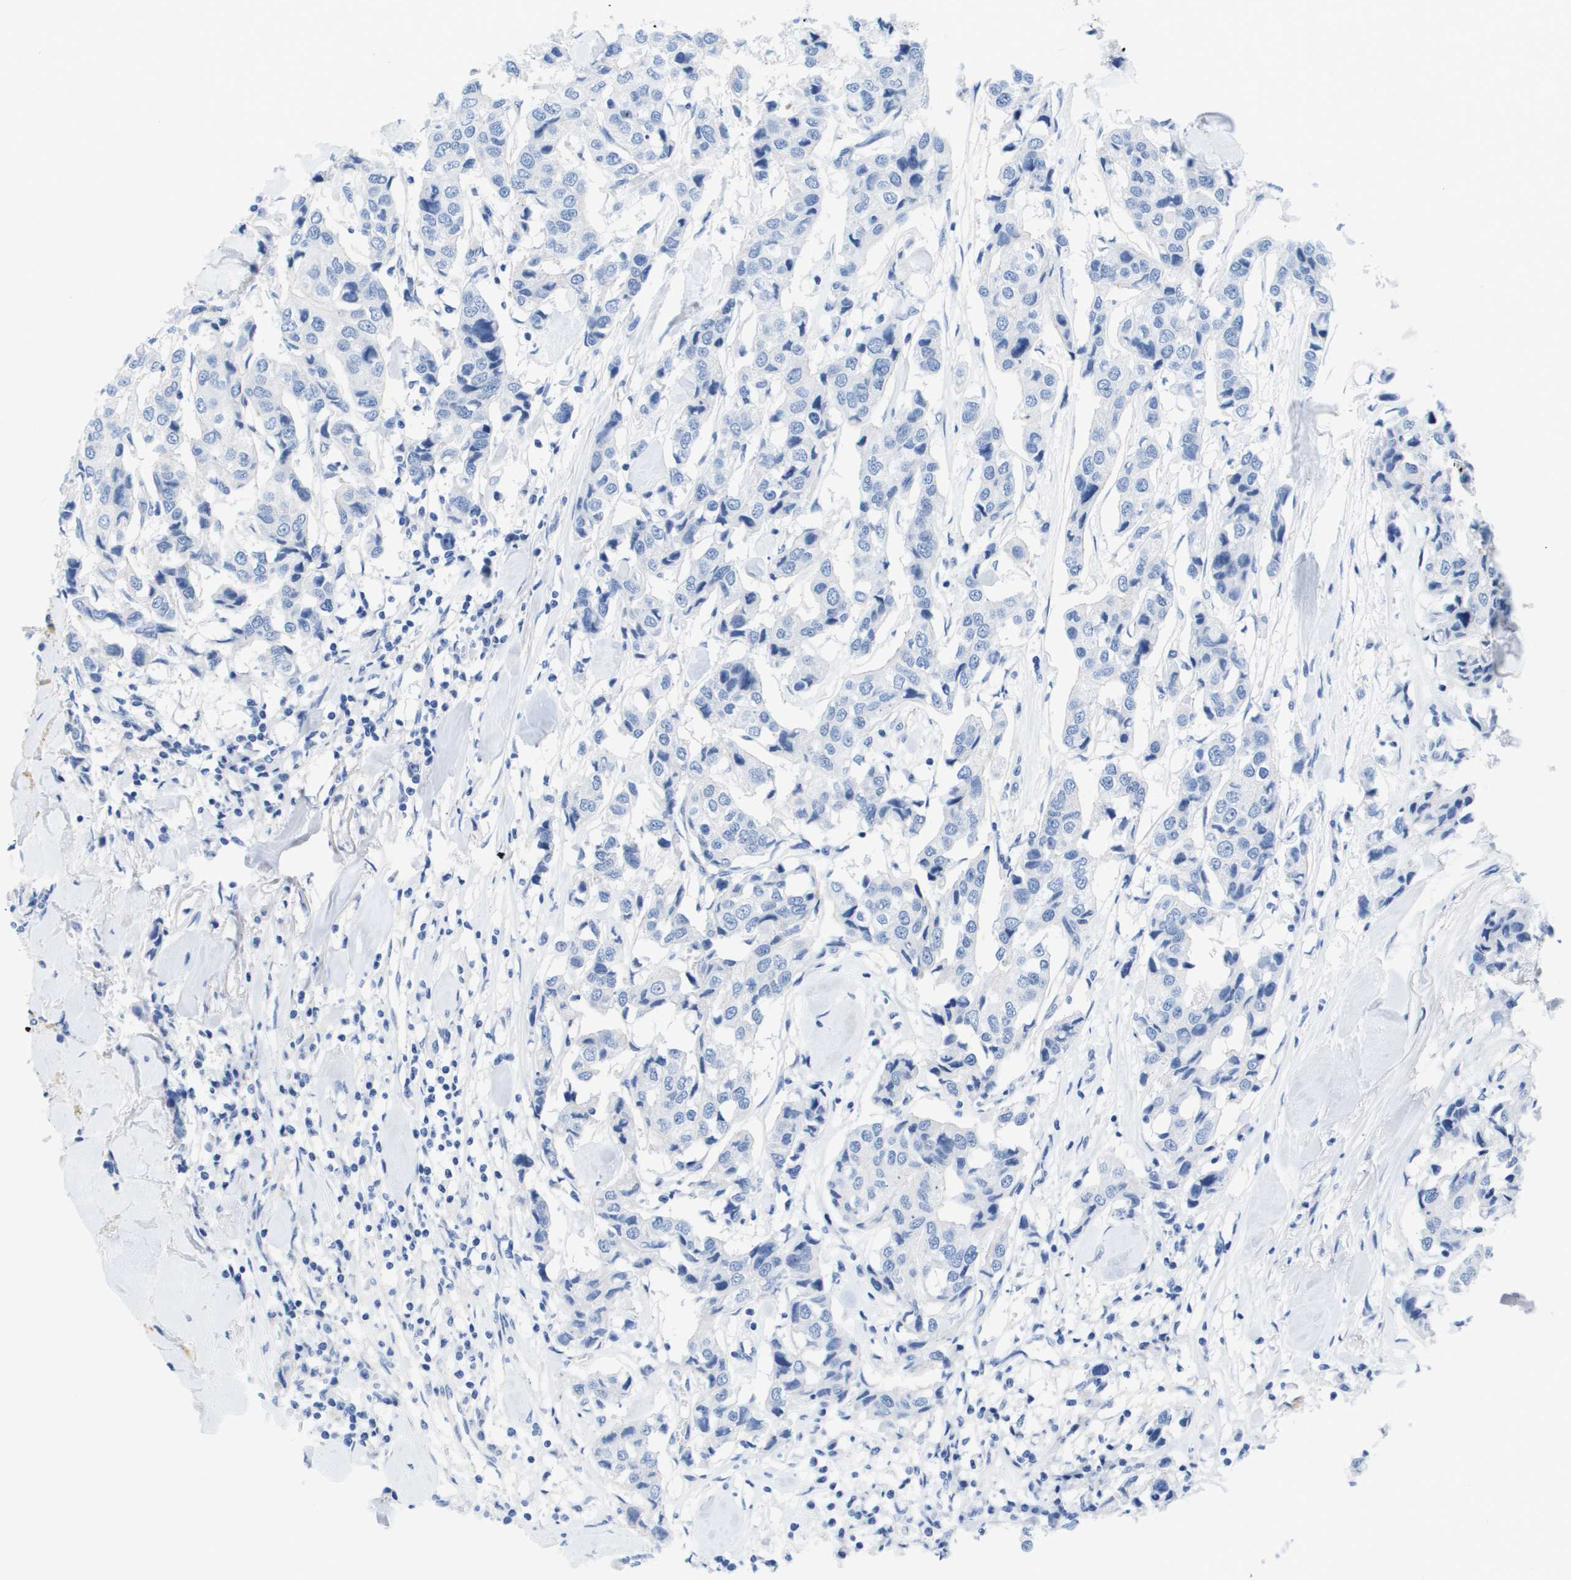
{"staining": {"intensity": "negative", "quantity": "none", "location": "none"}, "tissue": "breast cancer", "cell_type": "Tumor cells", "image_type": "cancer", "snomed": [{"axis": "morphology", "description": "Duct carcinoma"}, {"axis": "topography", "description": "Breast"}], "caption": "The histopathology image demonstrates no staining of tumor cells in breast cancer.", "gene": "APOA1", "patient": {"sex": "female", "age": 80}}